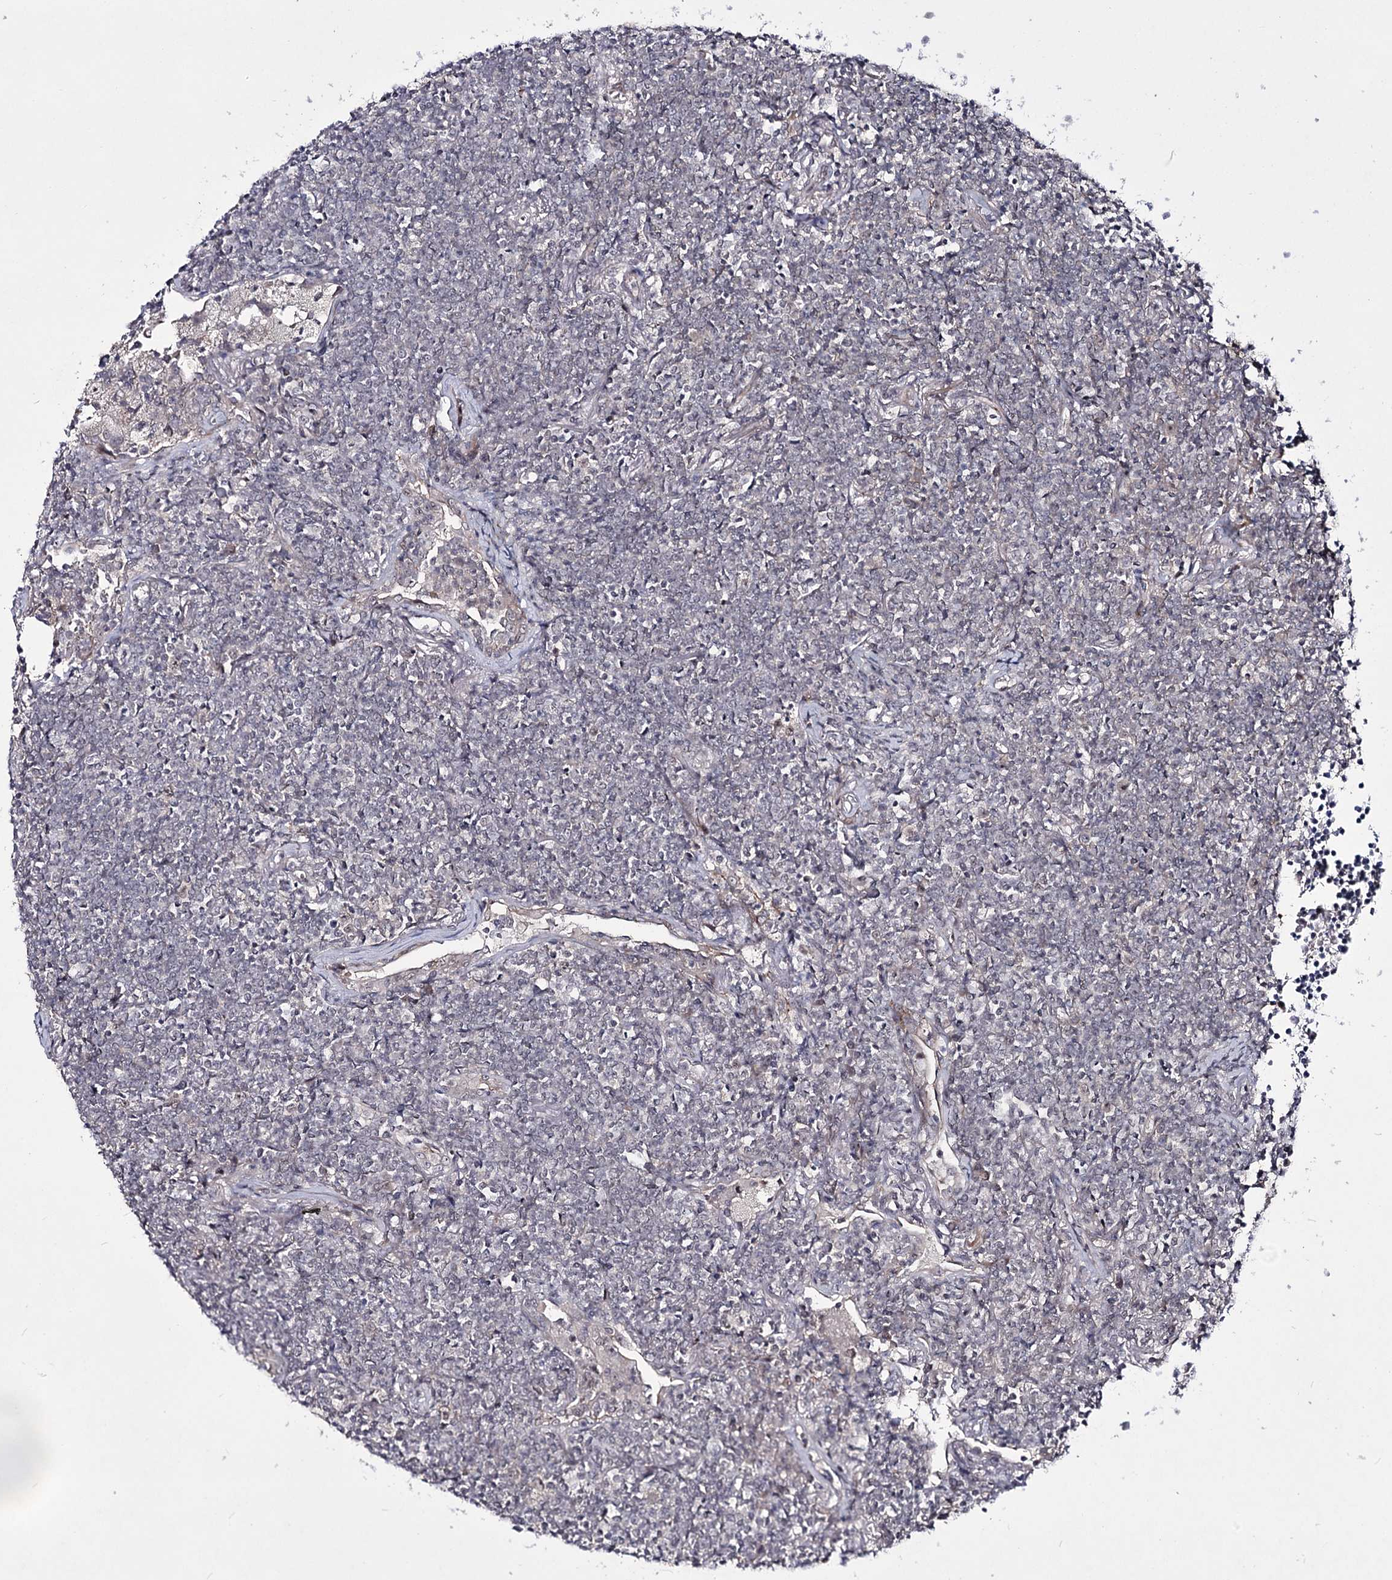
{"staining": {"intensity": "negative", "quantity": "none", "location": "none"}, "tissue": "lymphoma", "cell_type": "Tumor cells", "image_type": "cancer", "snomed": [{"axis": "morphology", "description": "Malignant lymphoma, non-Hodgkin's type, Low grade"}, {"axis": "topography", "description": "Lung"}], "caption": "The immunohistochemistry image has no significant staining in tumor cells of low-grade malignant lymphoma, non-Hodgkin's type tissue.", "gene": "HOXC11", "patient": {"sex": "female", "age": 71}}